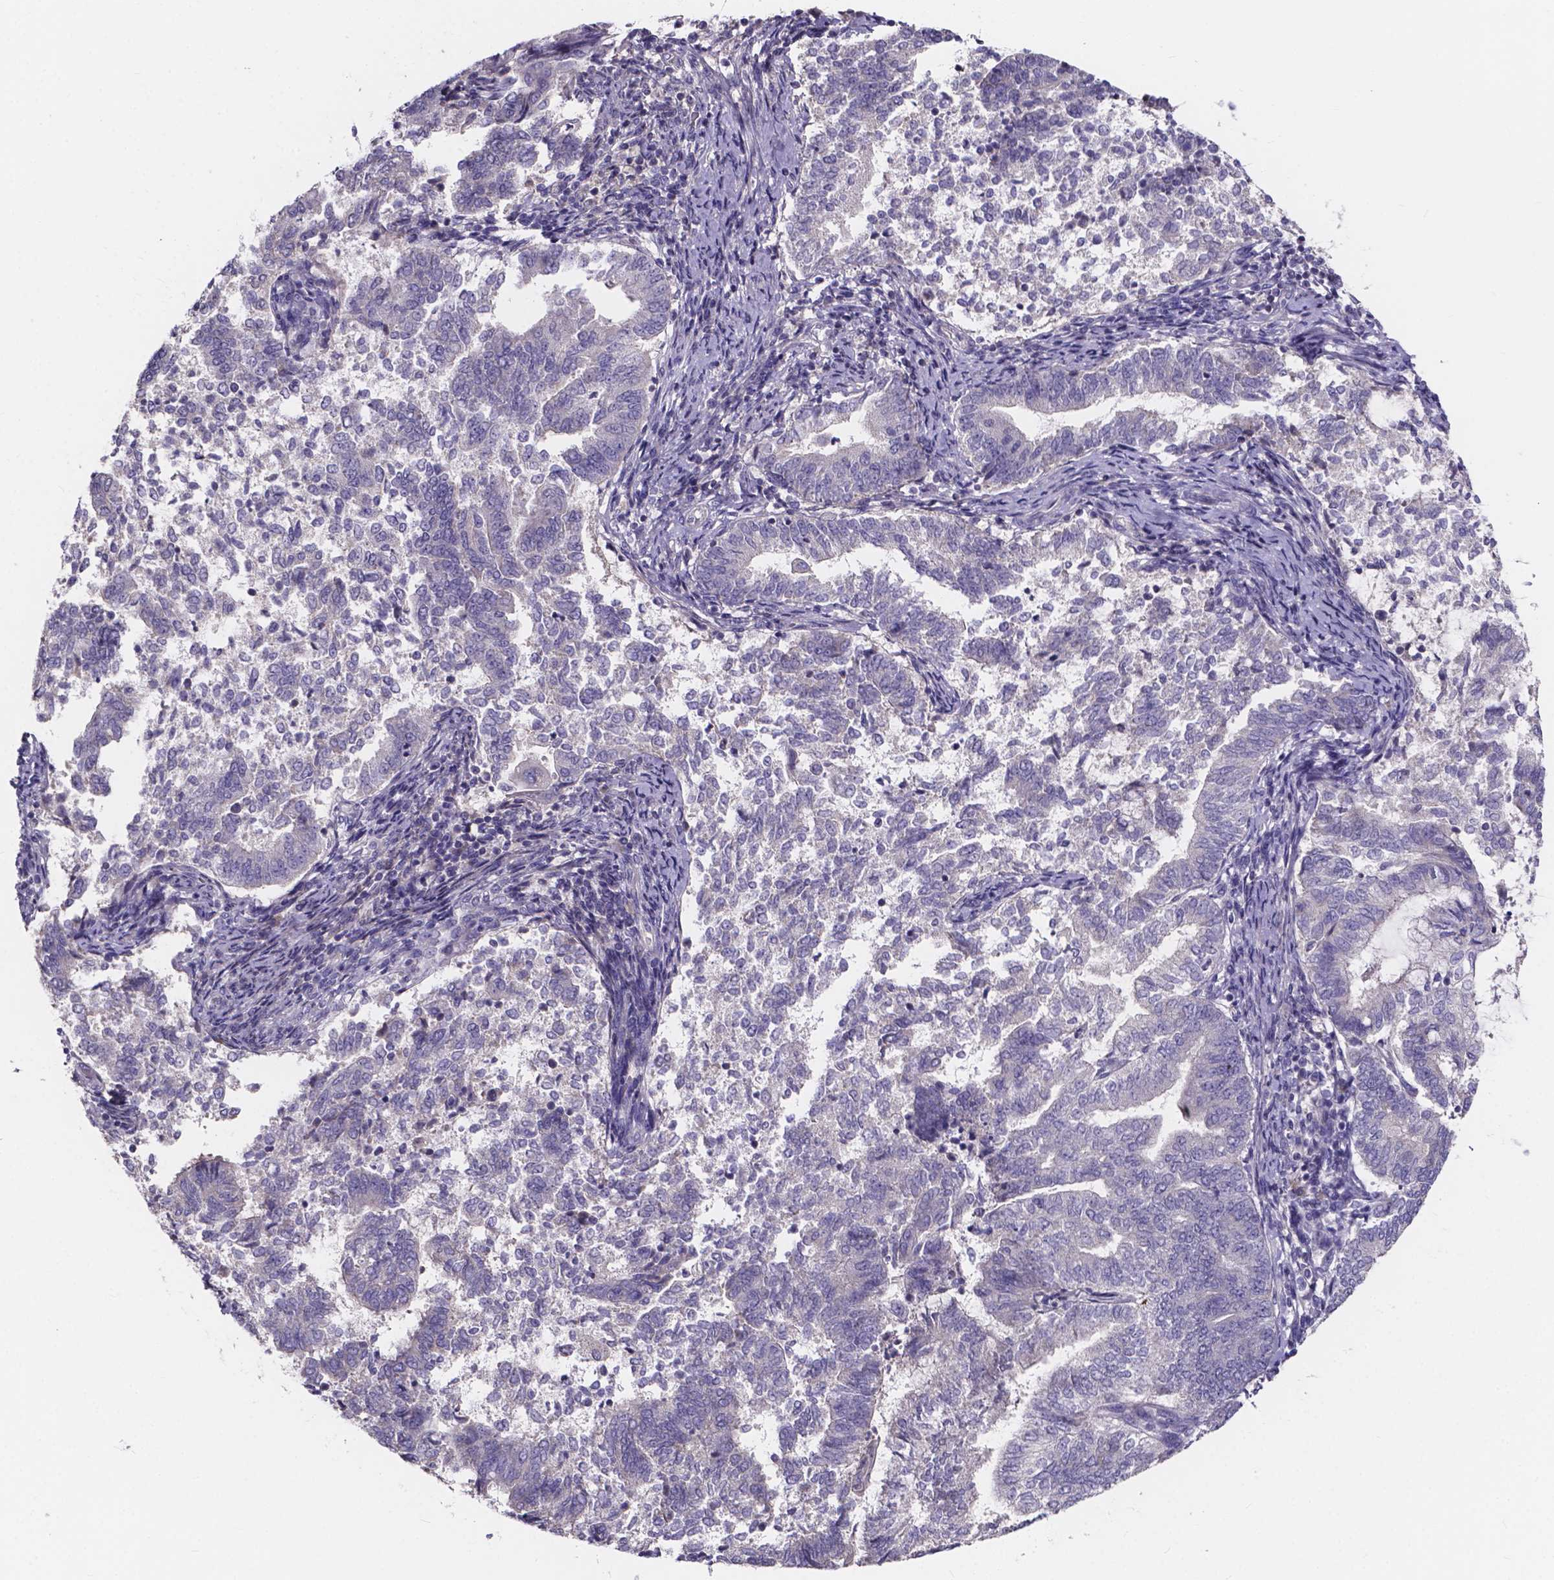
{"staining": {"intensity": "negative", "quantity": "none", "location": "none"}, "tissue": "endometrial cancer", "cell_type": "Tumor cells", "image_type": "cancer", "snomed": [{"axis": "morphology", "description": "Adenocarcinoma, NOS"}, {"axis": "topography", "description": "Endometrium"}], "caption": "The image displays no staining of tumor cells in endometrial adenocarcinoma. (Stains: DAB immunohistochemistry (IHC) with hematoxylin counter stain, Microscopy: brightfield microscopy at high magnification).", "gene": "SPOCD1", "patient": {"sex": "female", "age": 65}}